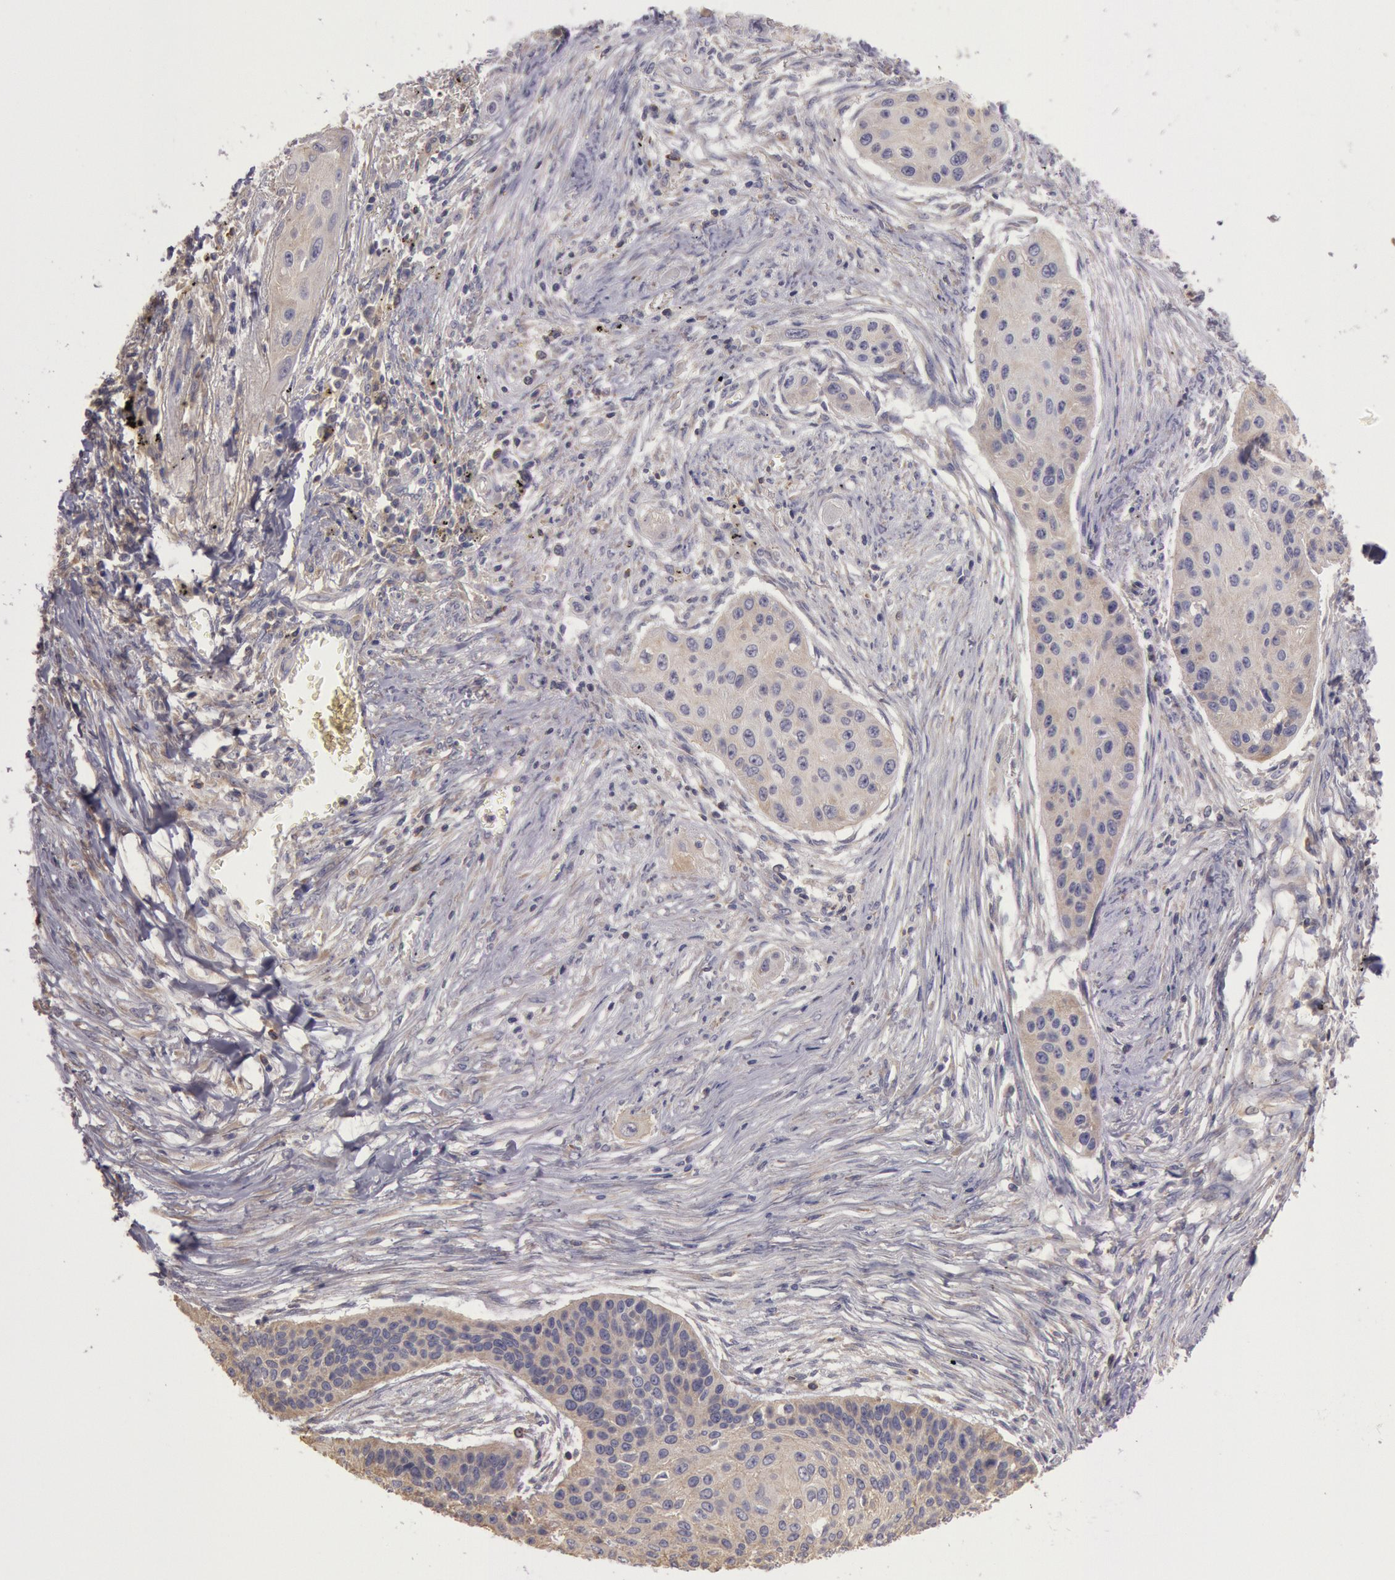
{"staining": {"intensity": "weak", "quantity": "25%-75%", "location": "cytoplasmic/membranous"}, "tissue": "lung cancer", "cell_type": "Tumor cells", "image_type": "cancer", "snomed": [{"axis": "morphology", "description": "Squamous cell carcinoma, NOS"}, {"axis": "topography", "description": "Lung"}], "caption": "Immunohistochemical staining of human lung cancer displays low levels of weak cytoplasmic/membranous expression in about 25%-75% of tumor cells. (DAB = brown stain, brightfield microscopy at high magnification).", "gene": "NMT2", "patient": {"sex": "male", "age": 71}}